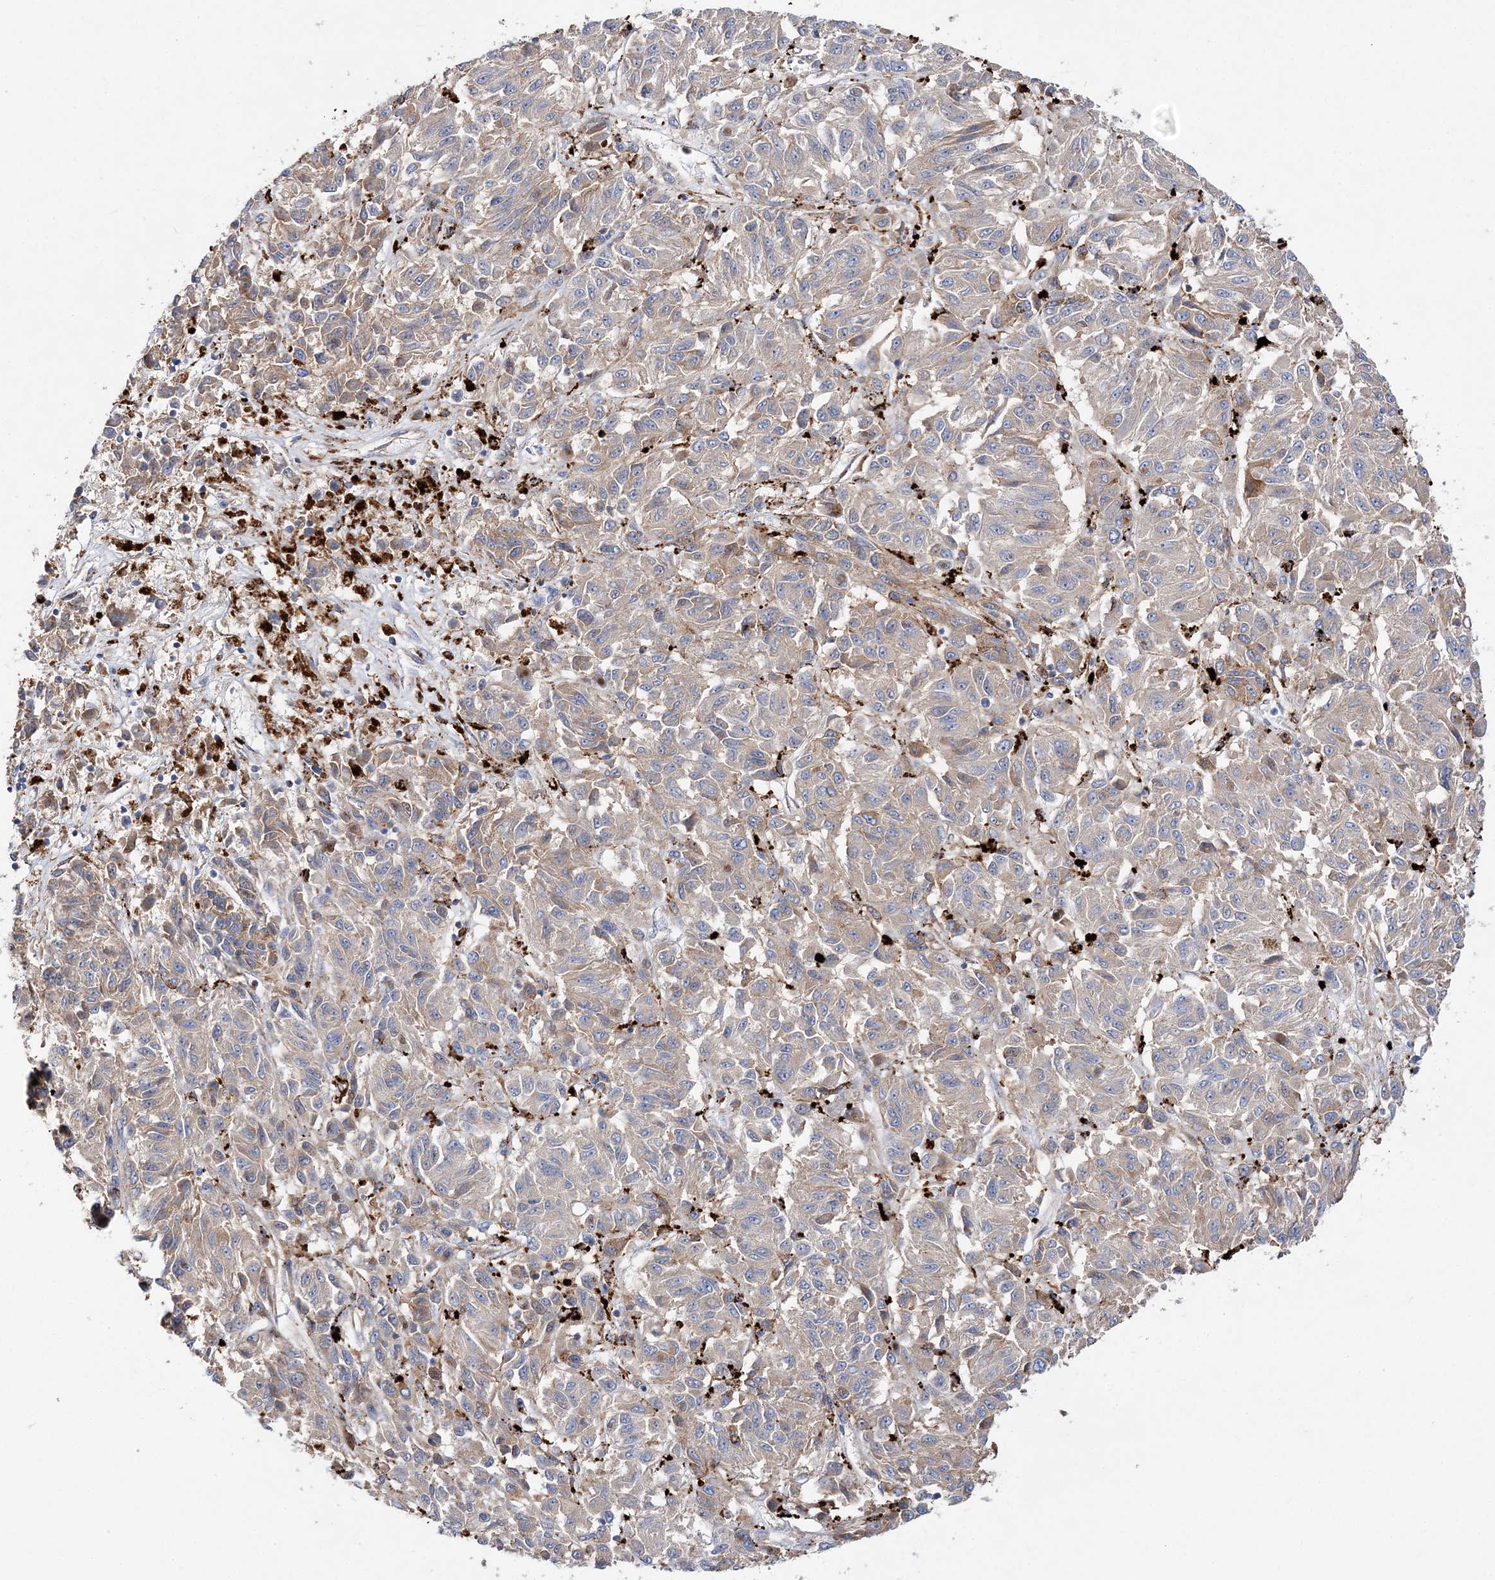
{"staining": {"intensity": "weak", "quantity": ">75%", "location": "cytoplasmic/membranous"}, "tissue": "melanoma", "cell_type": "Tumor cells", "image_type": "cancer", "snomed": [{"axis": "morphology", "description": "Malignant melanoma, Metastatic site"}, {"axis": "topography", "description": "Lung"}], "caption": "Immunohistochemistry histopathology image of malignant melanoma (metastatic site) stained for a protein (brown), which exhibits low levels of weak cytoplasmic/membranous positivity in approximately >75% of tumor cells.", "gene": "C3orf38", "patient": {"sex": "male", "age": 64}}